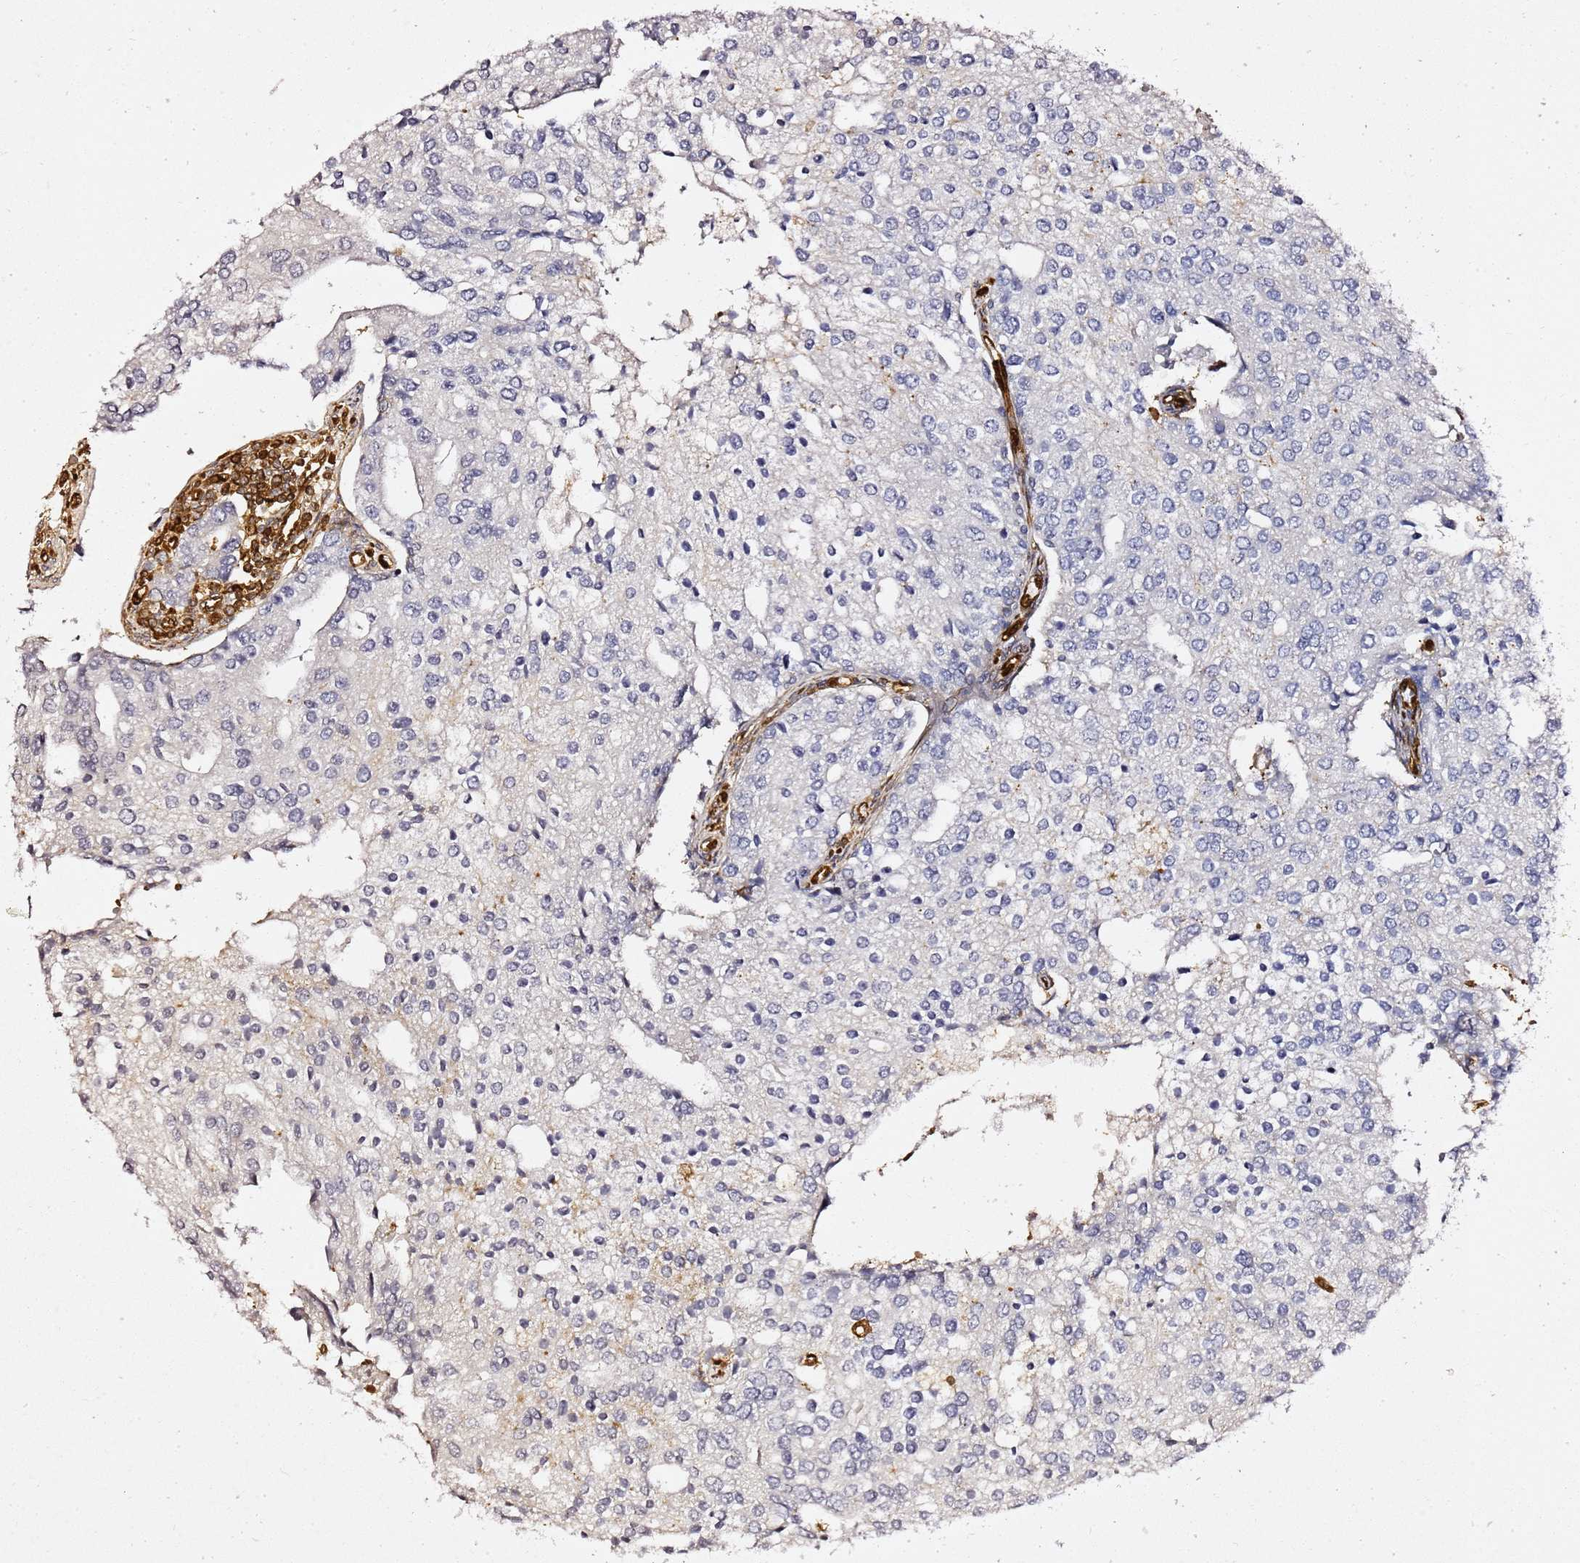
{"staining": {"intensity": "negative", "quantity": "none", "location": "none"}, "tissue": "prostate cancer", "cell_type": "Tumor cells", "image_type": "cancer", "snomed": [{"axis": "morphology", "description": "Adenocarcinoma, High grade"}, {"axis": "topography", "description": "Prostate"}], "caption": "Immunohistochemistry (IHC) of prostate cancer demonstrates no staining in tumor cells. (Stains: DAB (3,3'-diaminobenzidine) immunohistochemistry with hematoxylin counter stain, Microscopy: brightfield microscopy at high magnification).", "gene": "ZBTB8OS", "patient": {"sex": "male", "age": 62}}